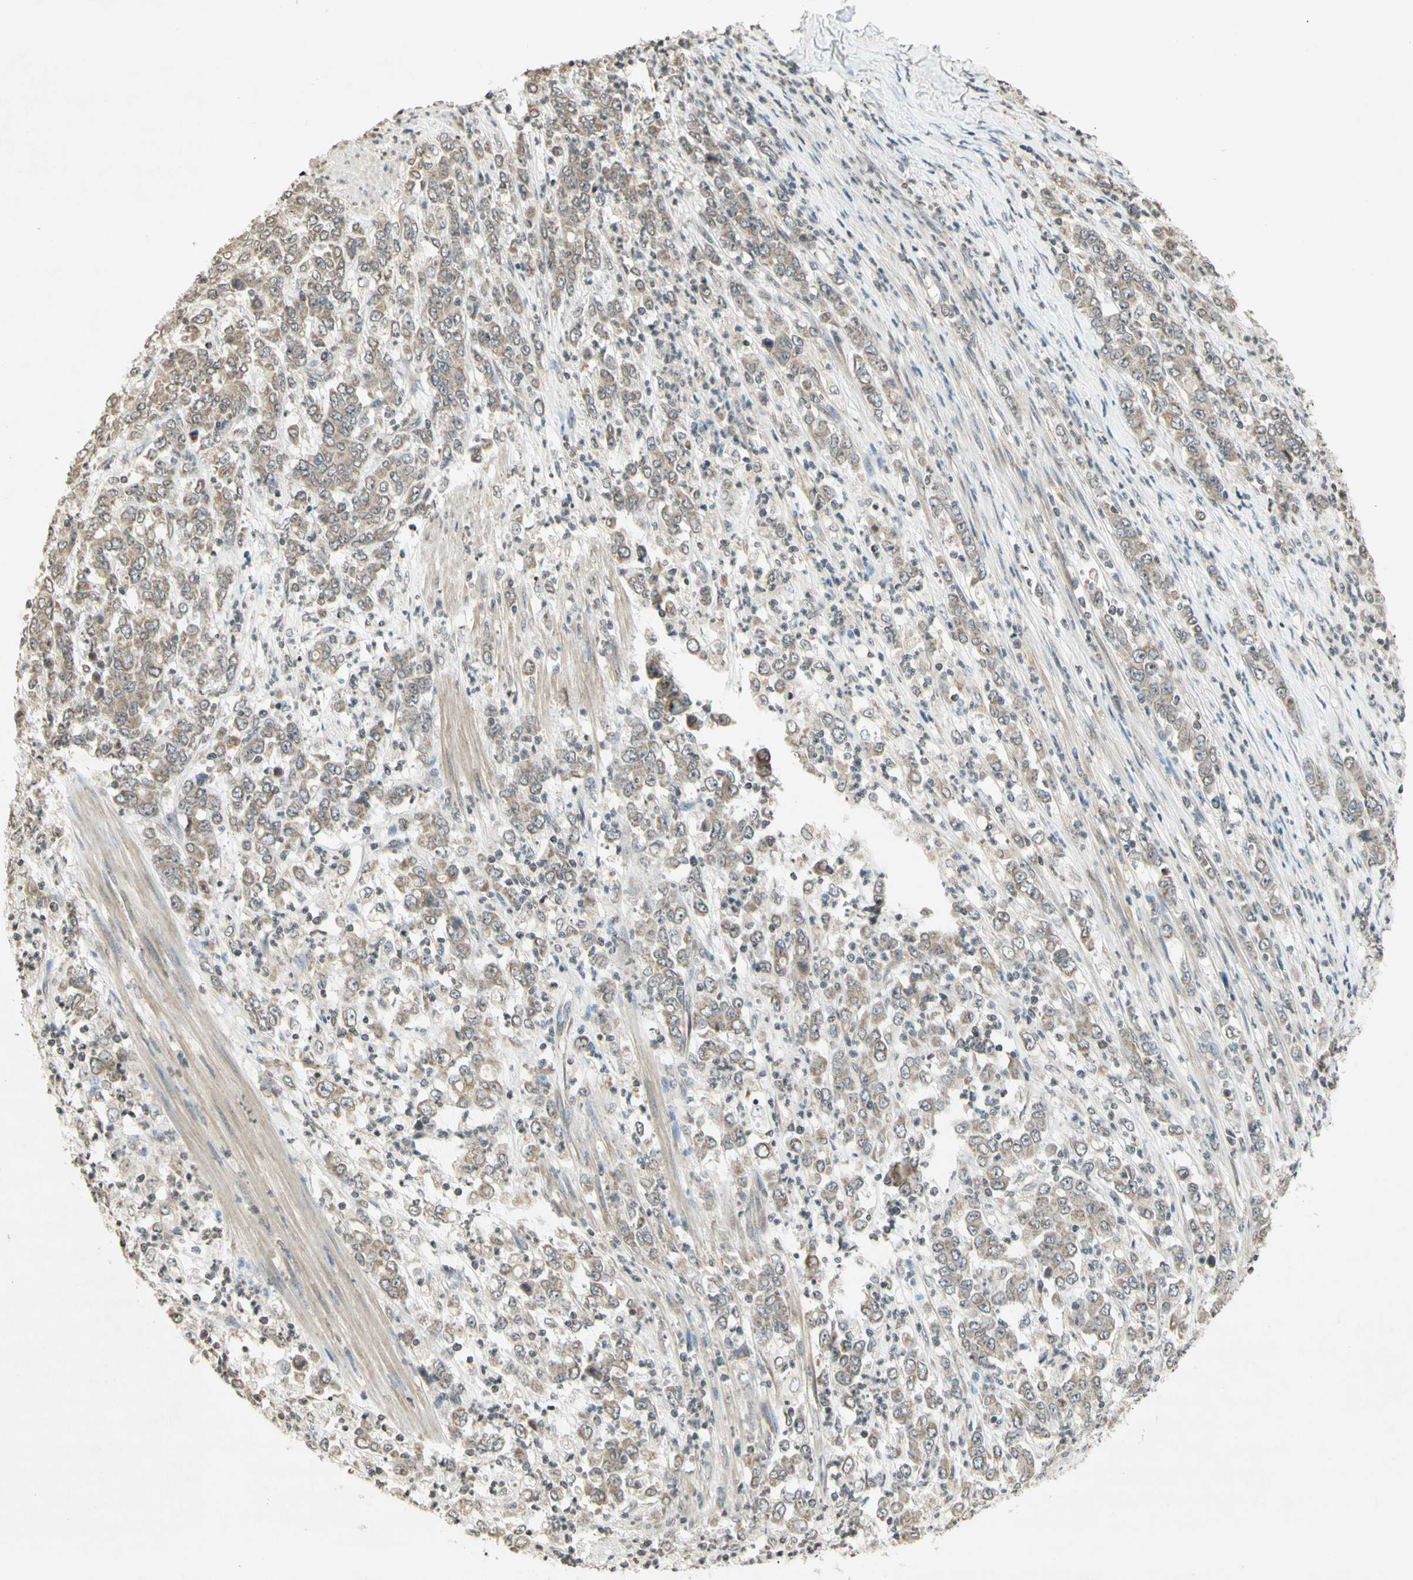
{"staining": {"intensity": "weak", "quantity": "25%-75%", "location": "cytoplasmic/membranous"}, "tissue": "stomach cancer", "cell_type": "Tumor cells", "image_type": "cancer", "snomed": [{"axis": "morphology", "description": "Adenocarcinoma, NOS"}, {"axis": "topography", "description": "Stomach, lower"}], "caption": "This is an image of immunohistochemistry staining of stomach adenocarcinoma, which shows weak expression in the cytoplasmic/membranous of tumor cells.", "gene": "CCNI", "patient": {"sex": "female", "age": 71}}